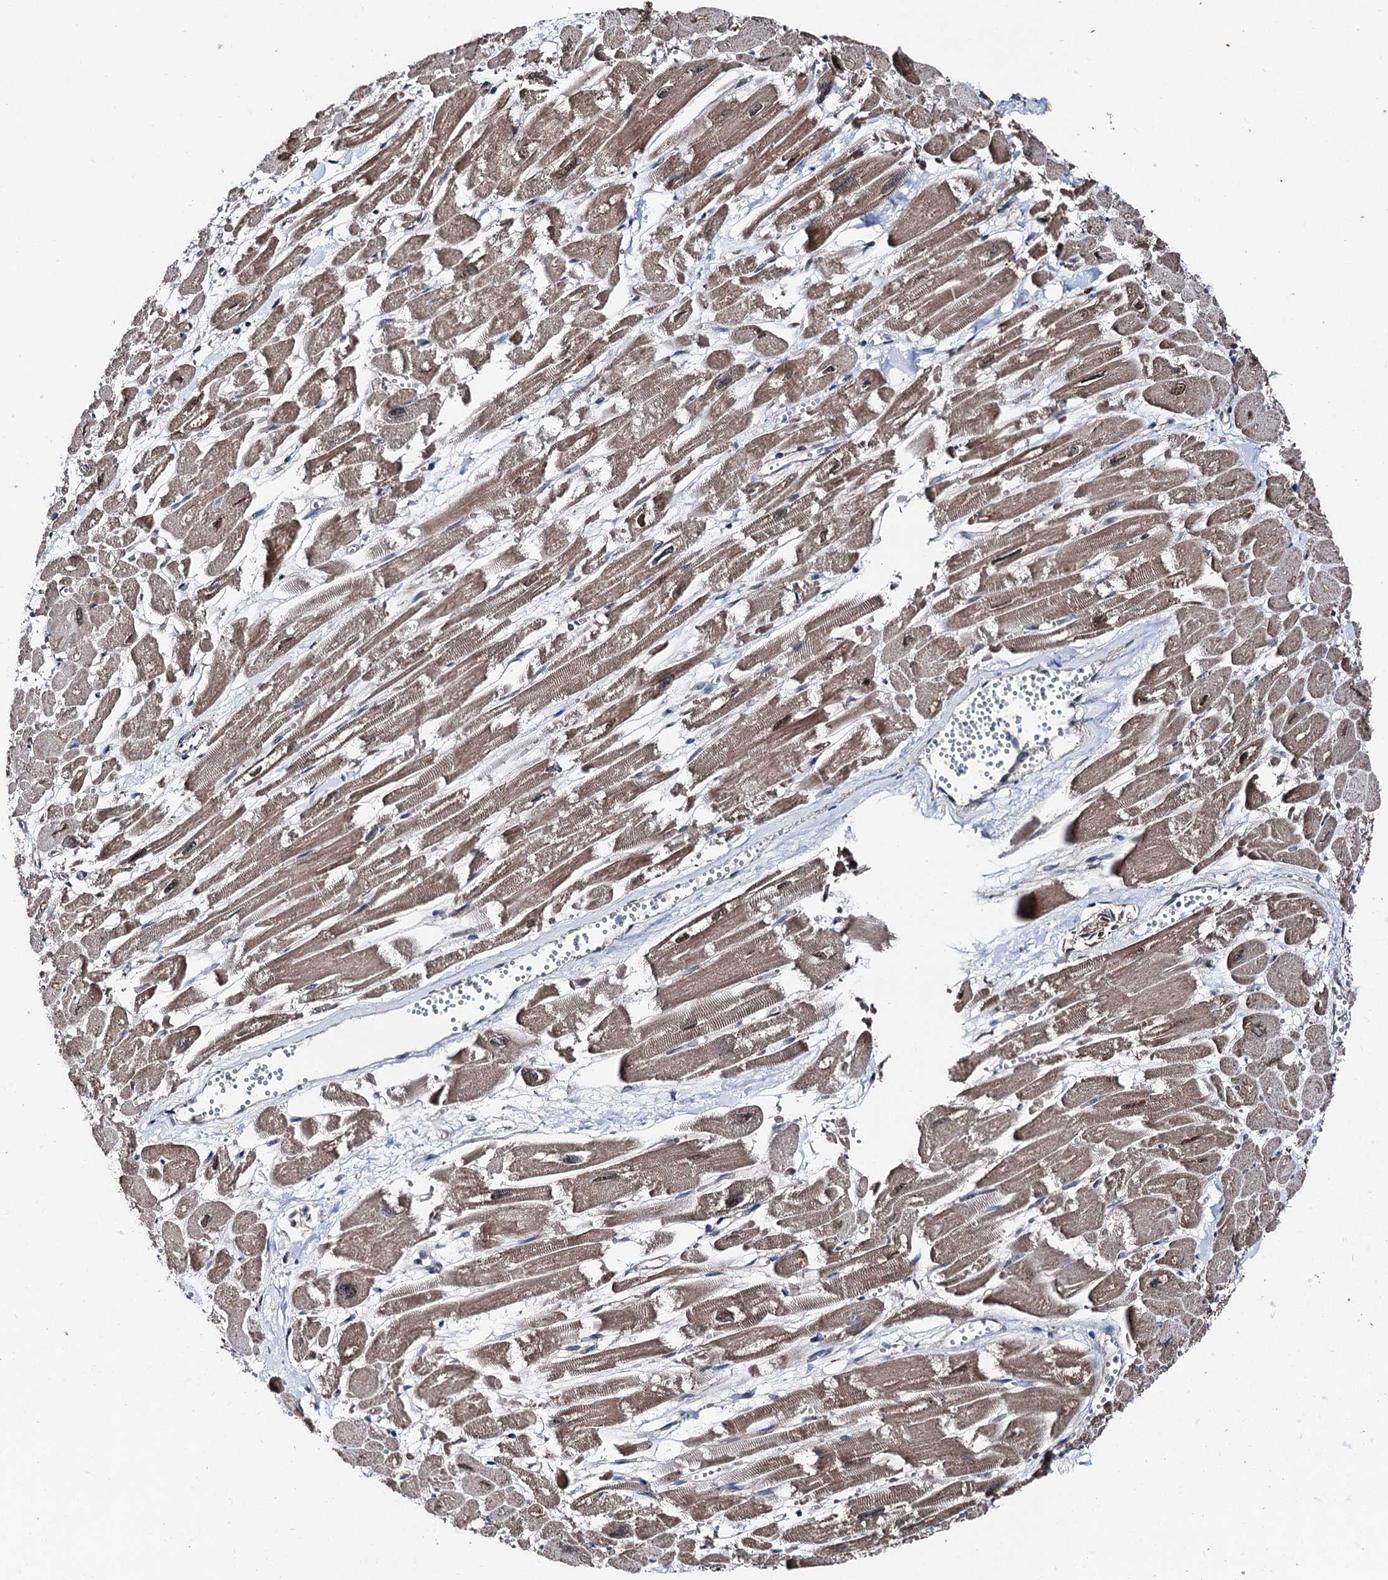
{"staining": {"intensity": "moderate", "quantity": ">75%", "location": "cytoplasmic/membranous"}, "tissue": "heart muscle", "cell_type": "Cardiomyocytes", "image_type": "normal", "snomed": [{"axis": "morphology", "description": "Normal tissue, NOS"}, {"axis": "topography", "description": "Heart"}], "caption": "IHC (DAB) staining of normal heart muscle reveals moderate cytoplasmic/membranous protein staining in approximately >75% of cardiomyocytes.", "gene": "PSMD13", "patient": {"sex": "male", "age": 54}}